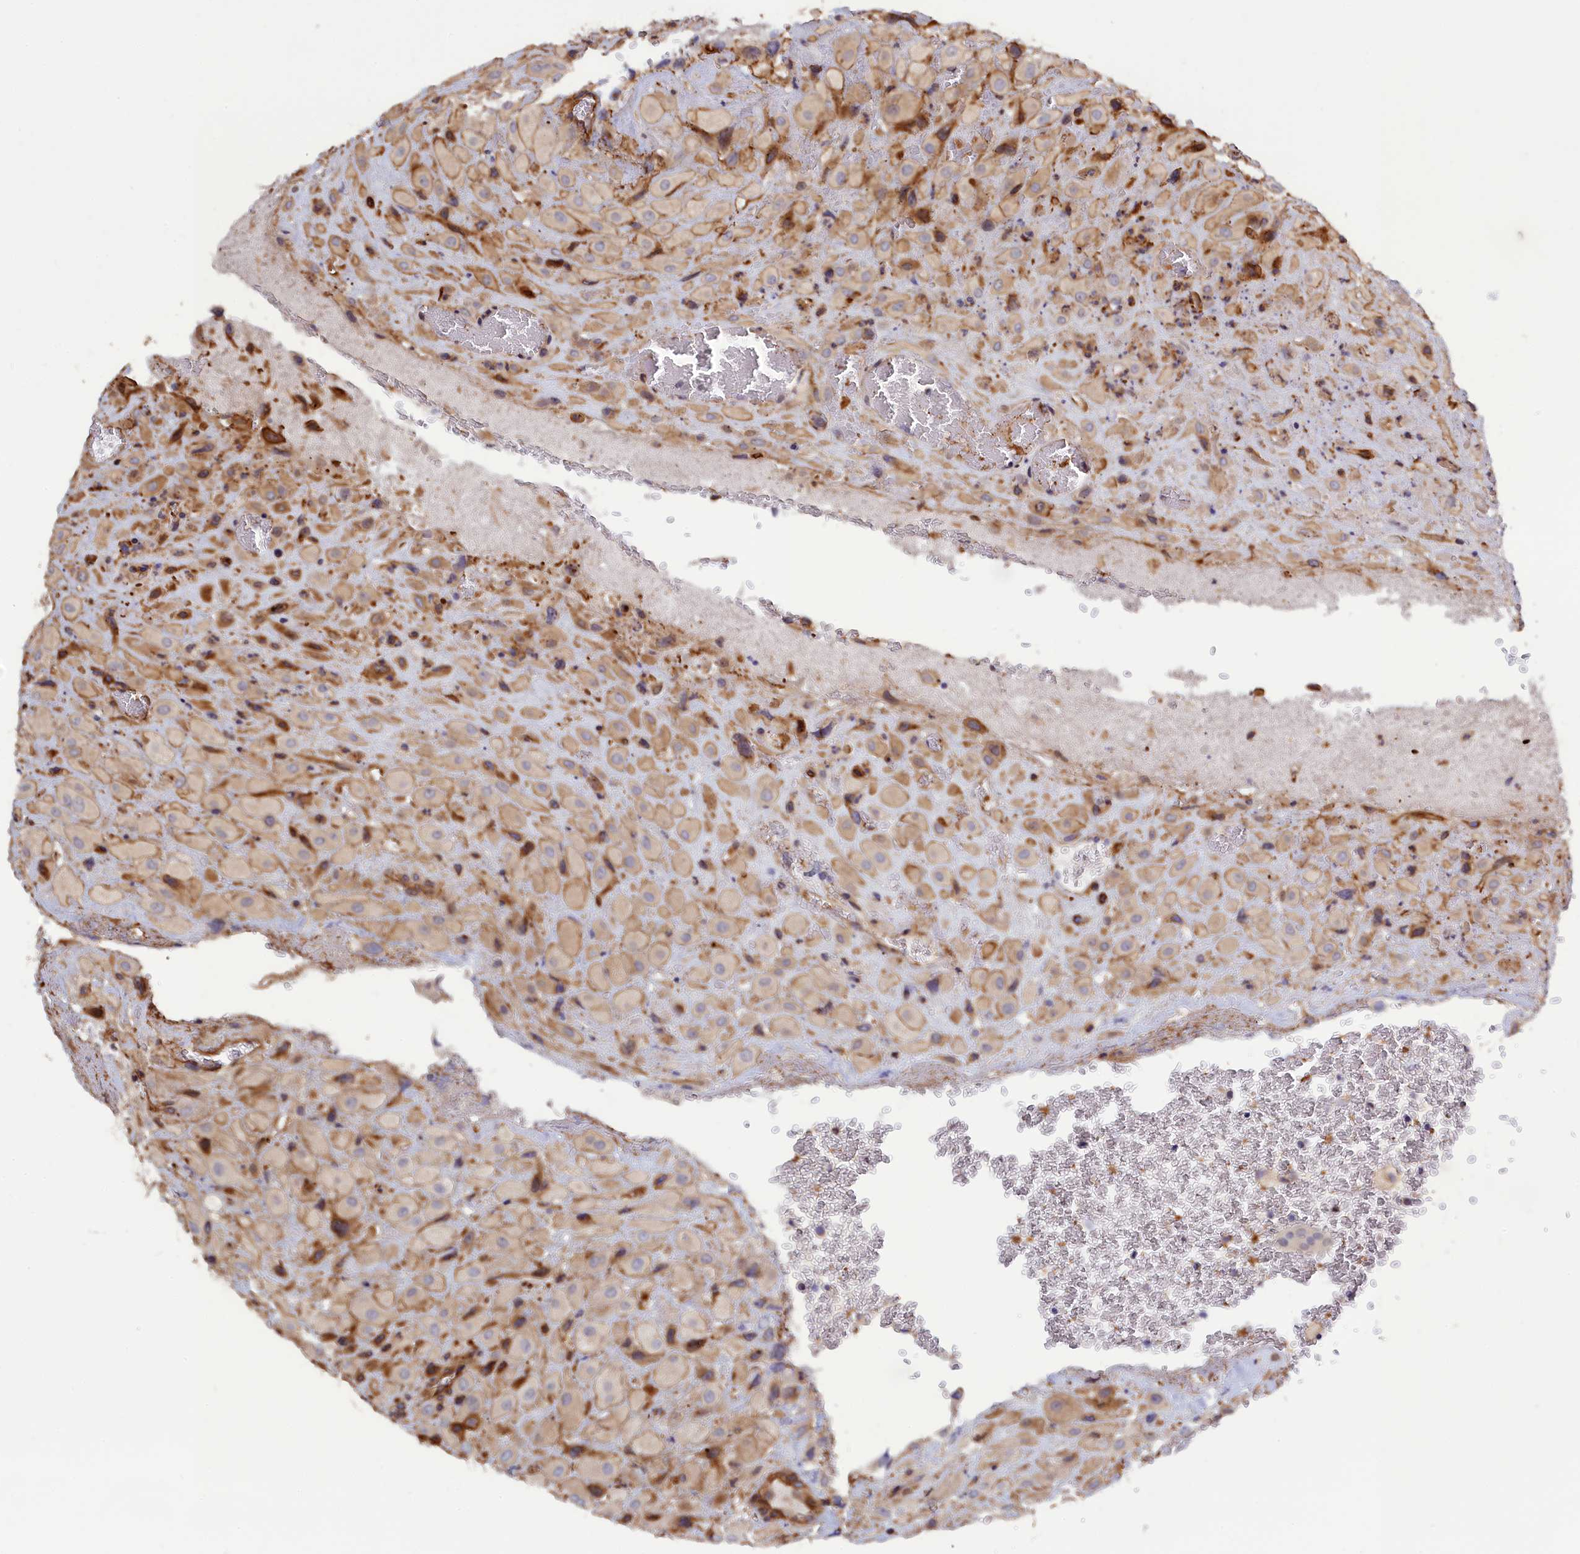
{"staining": {"intensity": "moderate", "quantity": "25%-75%", "location": "cytoplasmic/membranous"}, "tissue": "placenta", "cell_type": "Decidual cells", "image_type": "normal", "snomed": [{"axis": "morphology", "description": "Normal tissue, NOS"}, {"axis": "topography", "description": "Placenta"}], "caption": "Placenta stained for a protein (brown) exhibits moderate cytoplasmic/membranous positive expression in about 25%-75% of decidual cells.", "gene": "ANKRD27", "patient": {"sex": "female", "age": 35}}